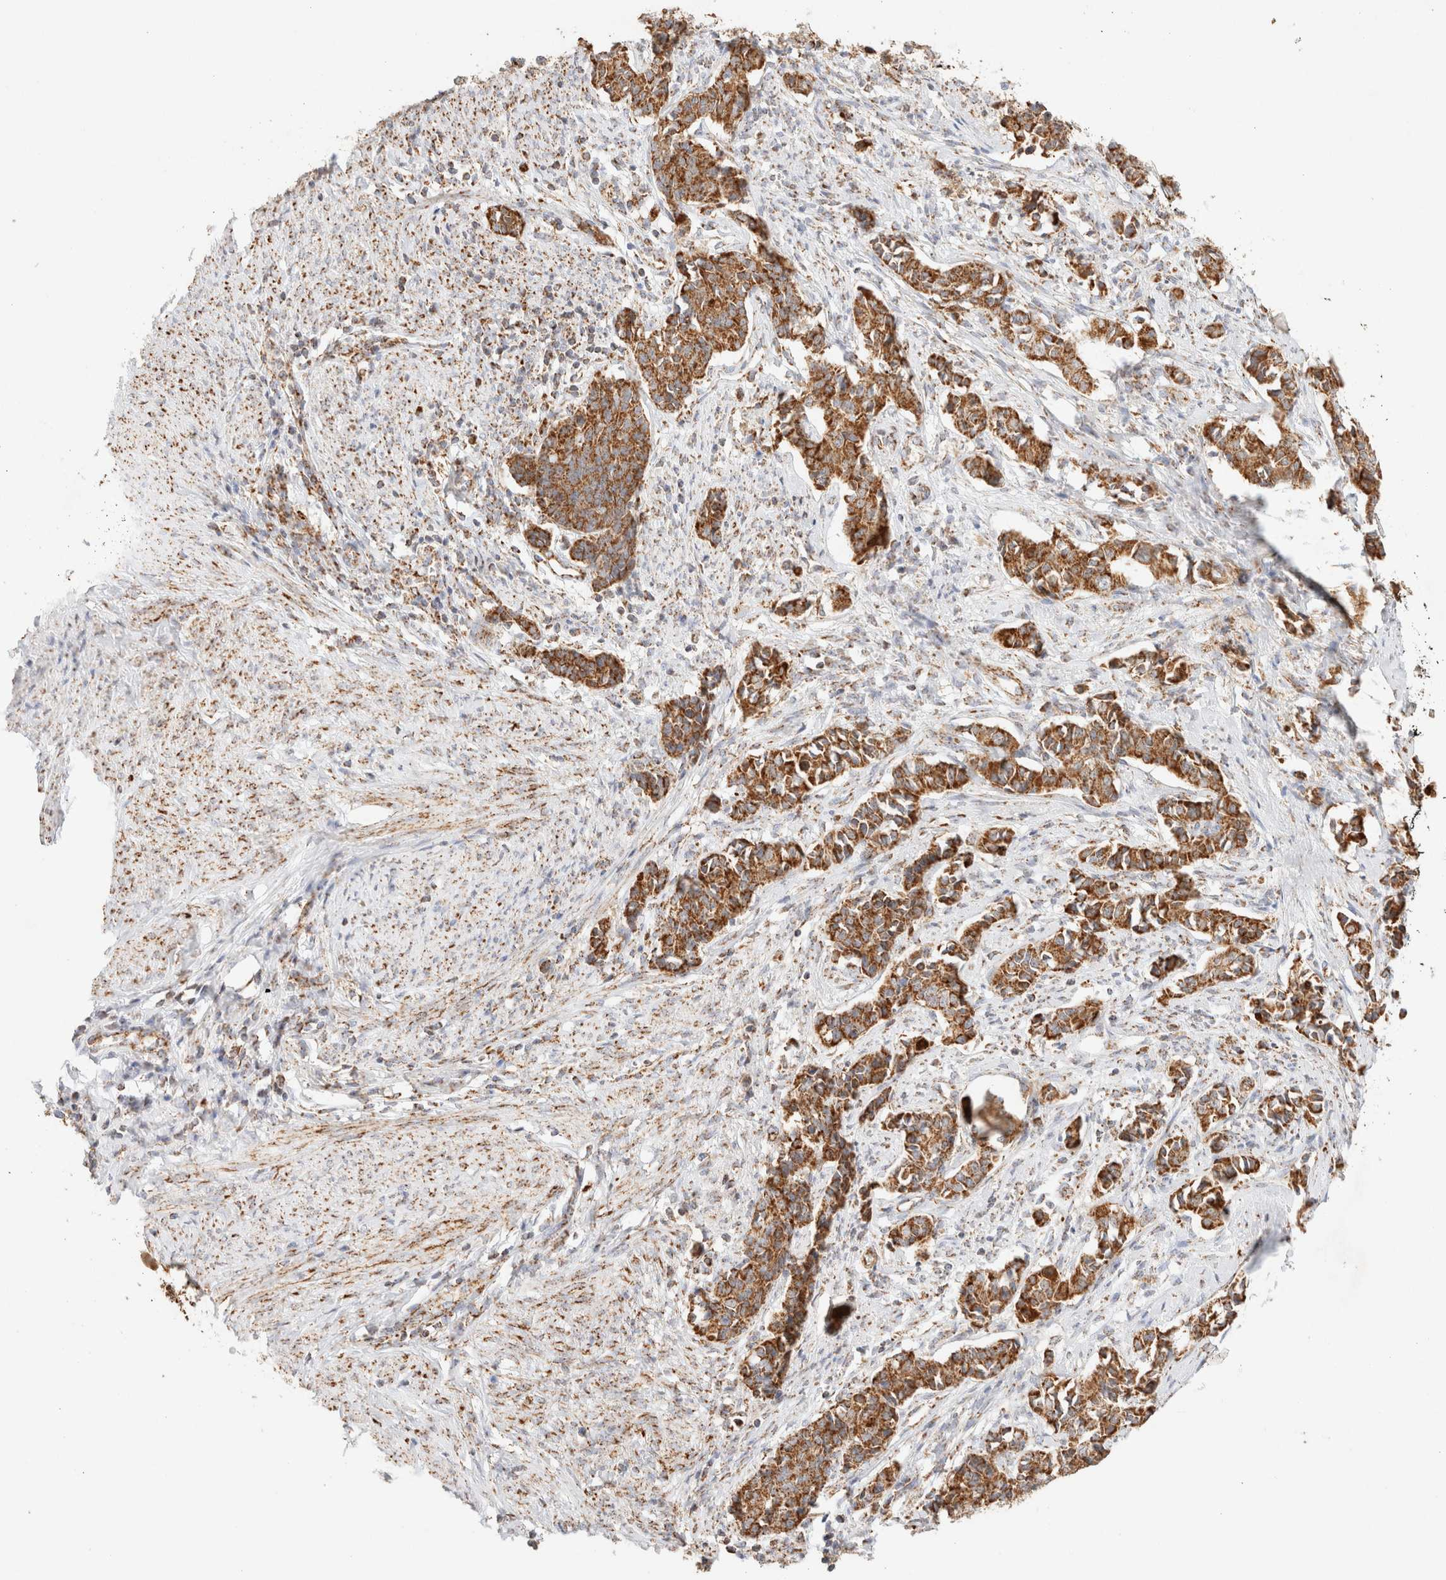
{"staining": {"intensity": "strong", "quantity": ">75%", "location": "cytoplasmic/membranous"}, "tissue": "cervical cancer", "cell_type": "Tumor cells", "image_type": "cancer", "snomed": [{"axis": "morphology", "description": "Normal tissue, NOS"}, {"axis": "morphology", "description": "Squamous cell carcinoma, NOS"}, {"axis": "topography", "description": "Cervix"}], "caption": "There is high levels of strong cytoplasmic/membranous positivity in tumor cells of cervical cancer (squamous cell carcinoma), as demonstrated by immunohistochemical staining (brown color).", "gene": "PHB2", "patient": {"sex": "female", "age": 35}}